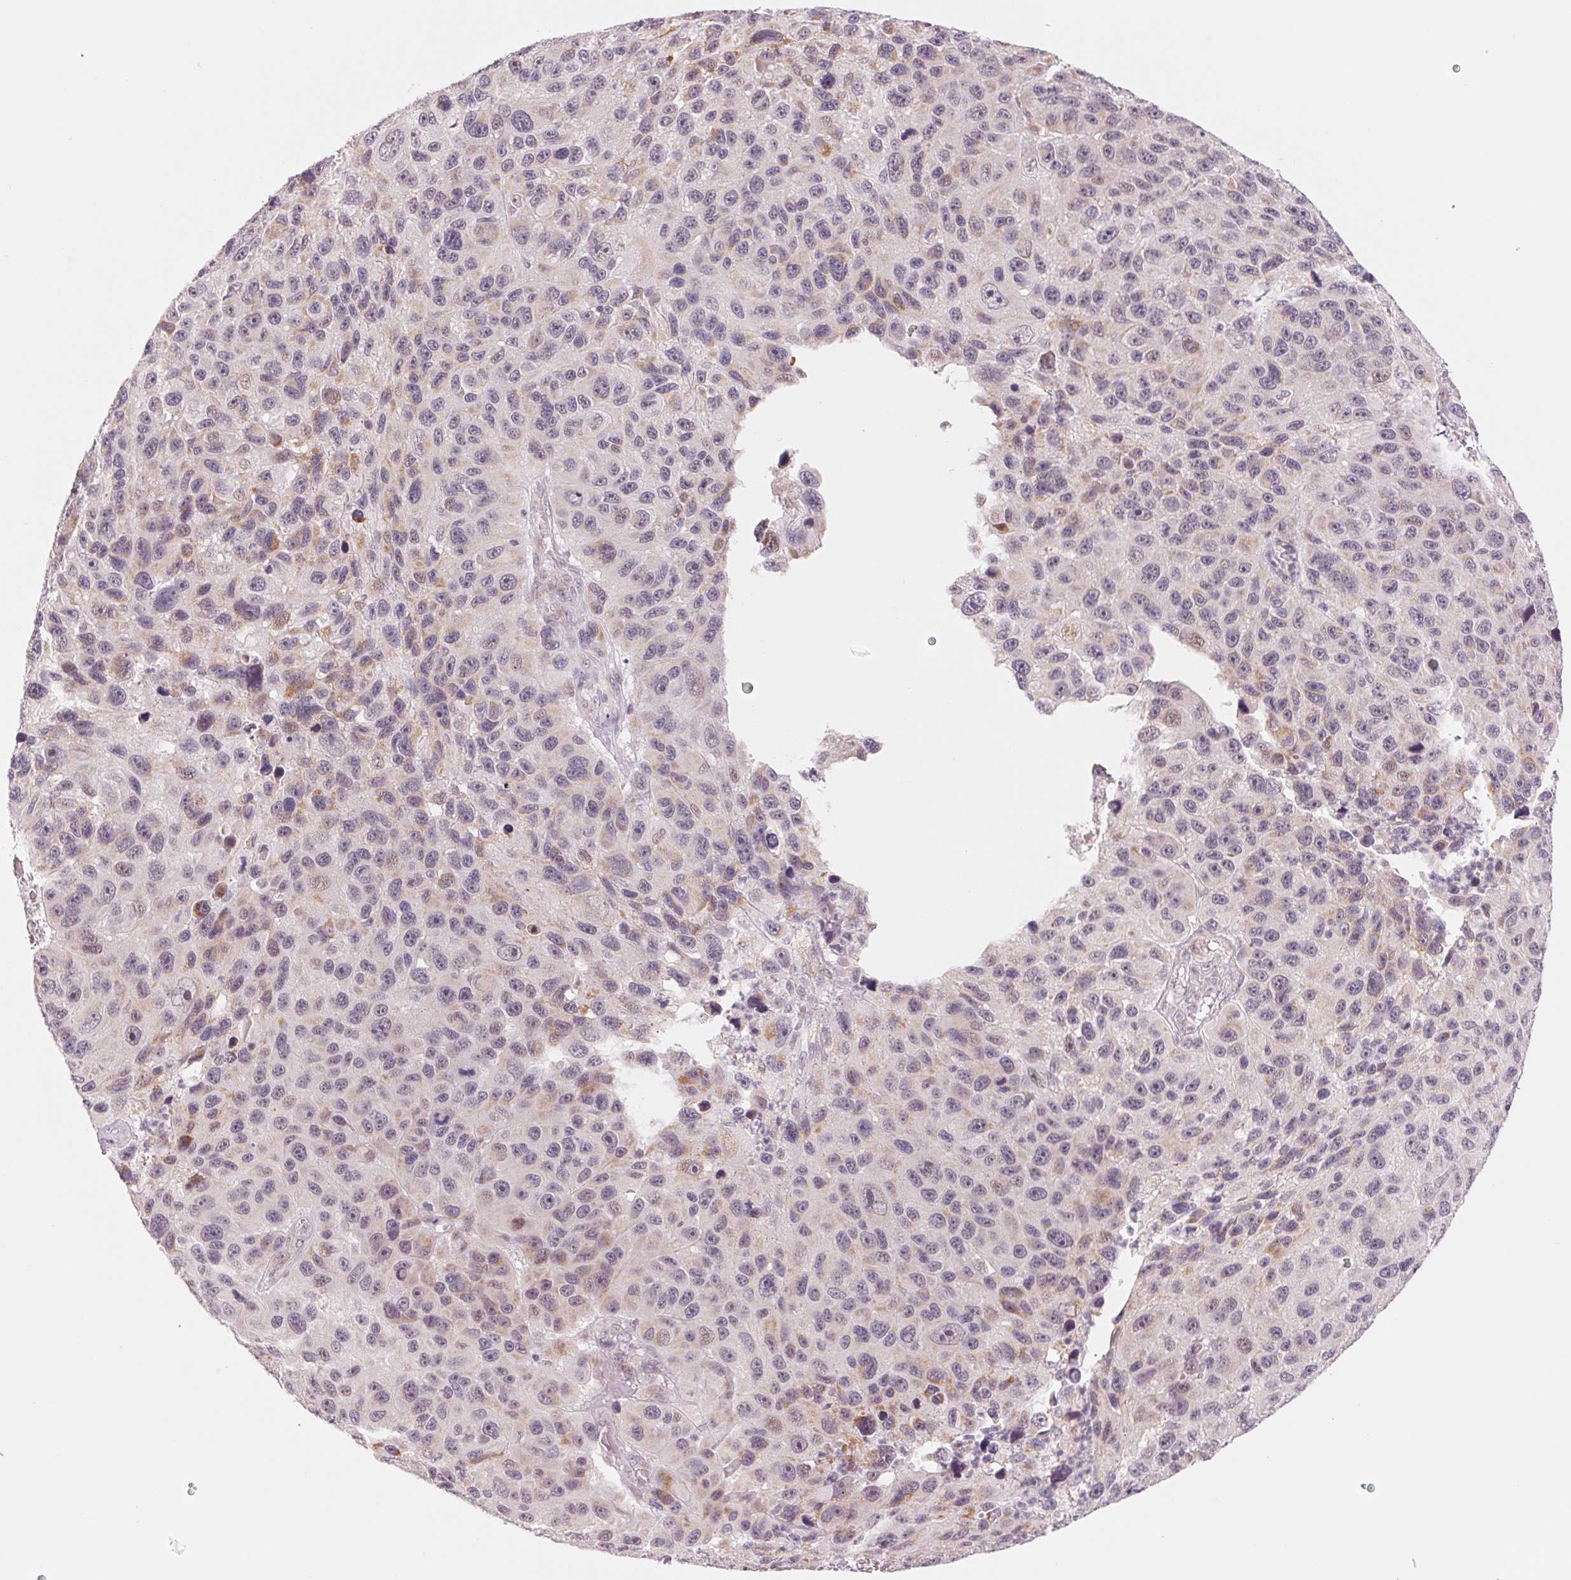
{"staining": {"intensity": "negative", "quantity": "none", "location": "none"}, "tissue": "melanoma", "cell_type": "Tumor cells", "image_type": "cancer", "snomed": [{"axis": "morphology", "description": "Malignant melanoma, NOS"}, {"axis": "topography", "description": "Skin"}], "caption": "Tumor cells are negative for brown protein staining in melanoma.", "gene": "ARHGAP32", "patient": {"sex": "male", "age": 53}}